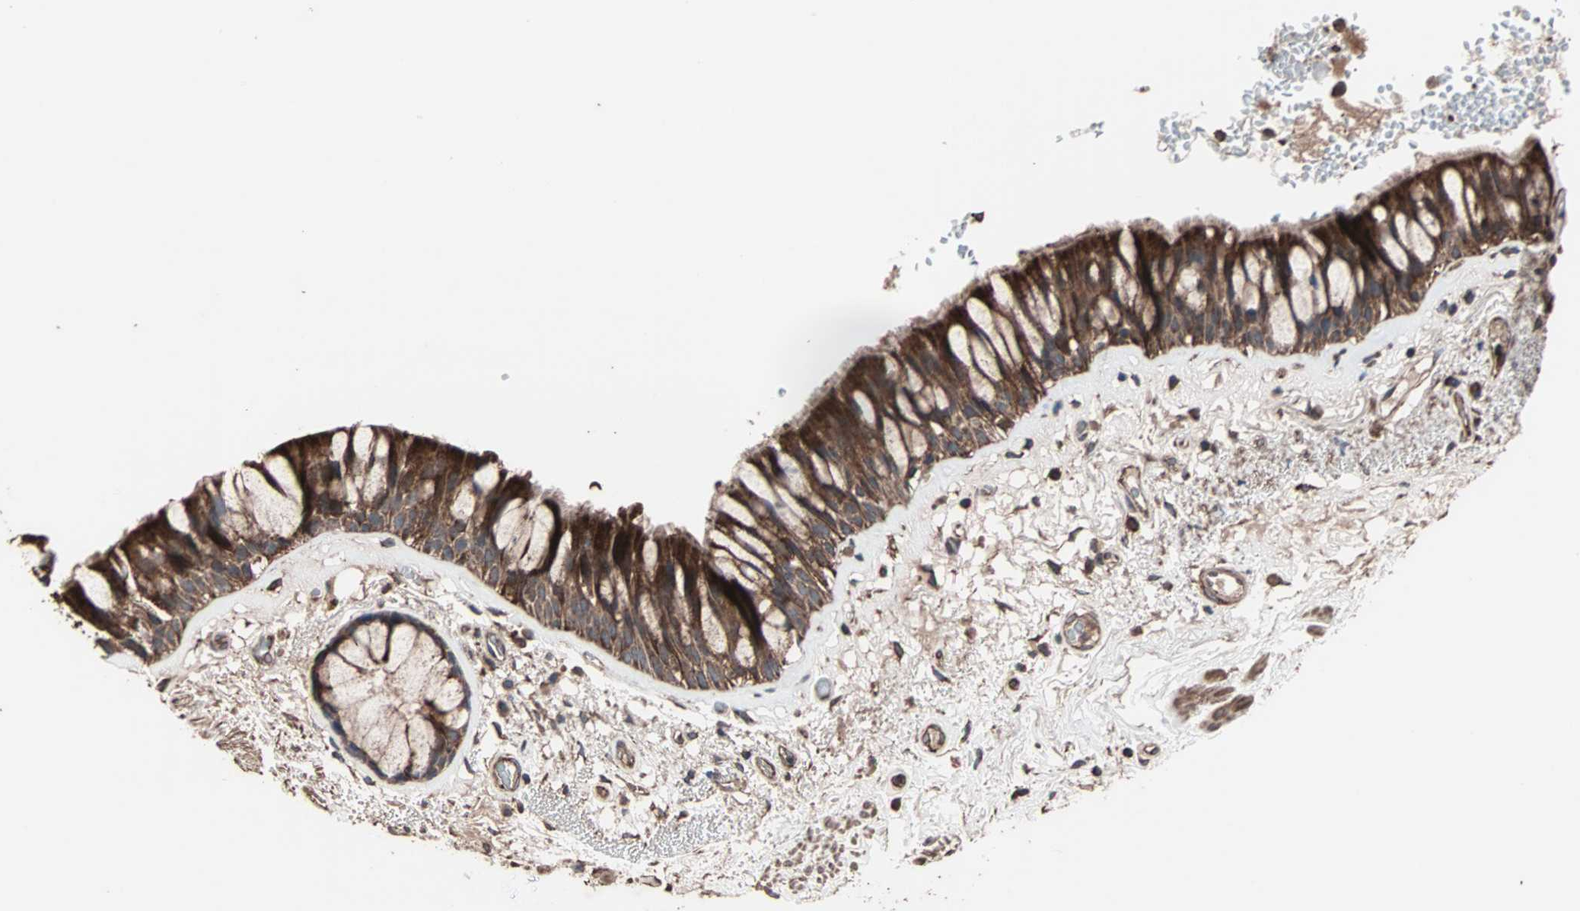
{"staining": {"intensity": "strong", "quantity": ">75%", "location": "cytoplasmic/membranous"}, "tissue": "bronchus", "cell_type": "Respiratory epithelial cells", "image_type": "normal", "snomed": [{"axis": "morphology", "description": "Normal tissue, NOS"}, {"axis": "topography", "description": "Bronchus"}], "caption": "Immunohistochemical staining of benign bronchus shows high levels of strong cytoplasmic/membranous expression in about >75% of respiratory epithelial cells.", "gene": "MRPL2", "patient": {"sex": "male", "age": 66}}